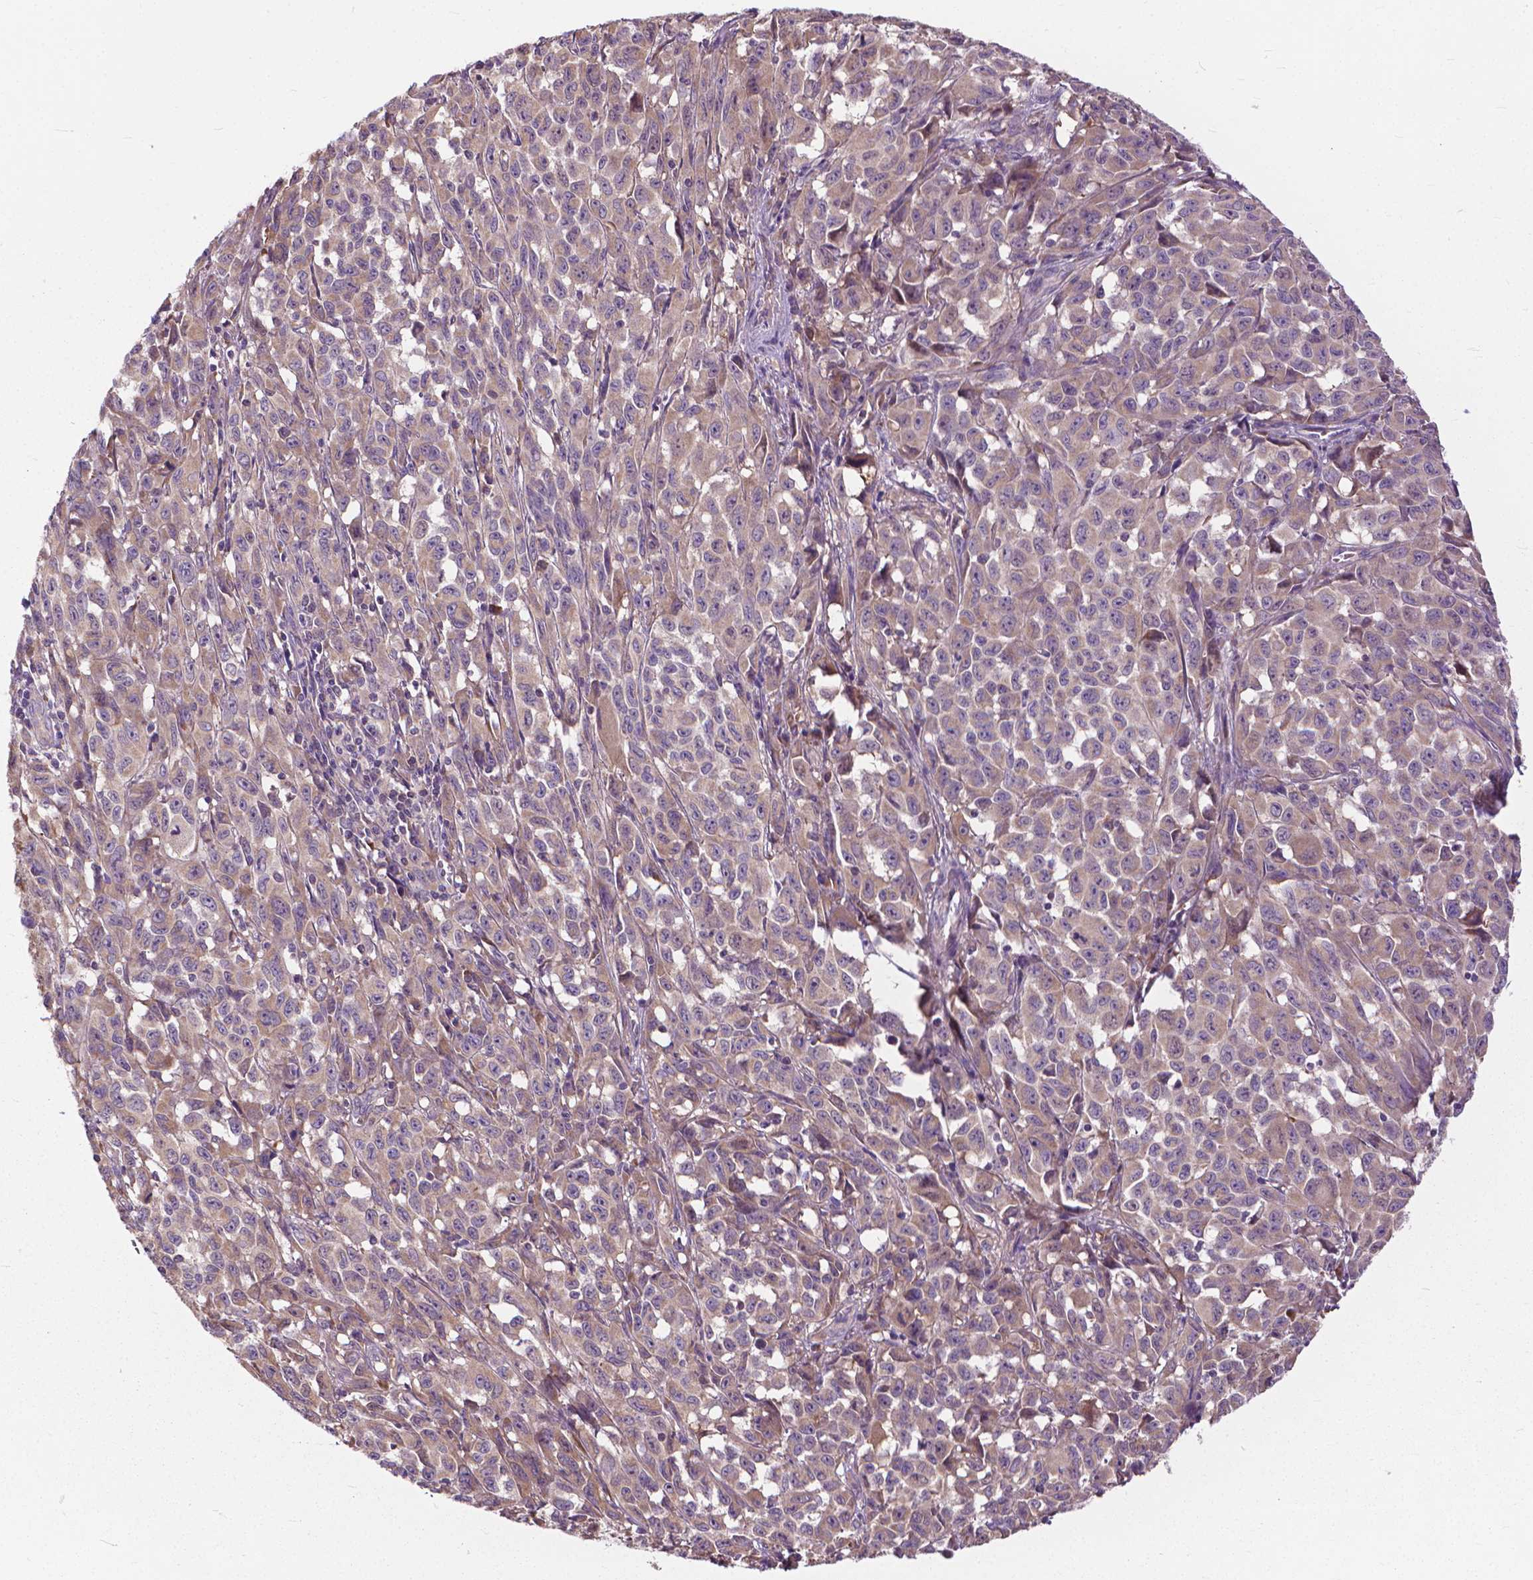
{"staining": {"intensity": "weak", "quantity": "25%-75%", "location": "cytoplasmic/membranous"}, "tissue": "melanoma", "cell_type": "Tumor cells", "image_type": "cancer", "snomed": [{"axis": "morphology", "description": "Malignant melanoma, NOS"}, {"axis": "topography", "description": "Vulva, labia, clitoris and Bartholin´s gland, NO"}], "caption": "Approximately 25%-75% of tumor cells in melanoma display weak cytoplasmic/membranous protein positivity as visualized by brown immunohistochemical staining.", "gene": "NUDT1", "patient": {"sex": "female", "age": 75}}